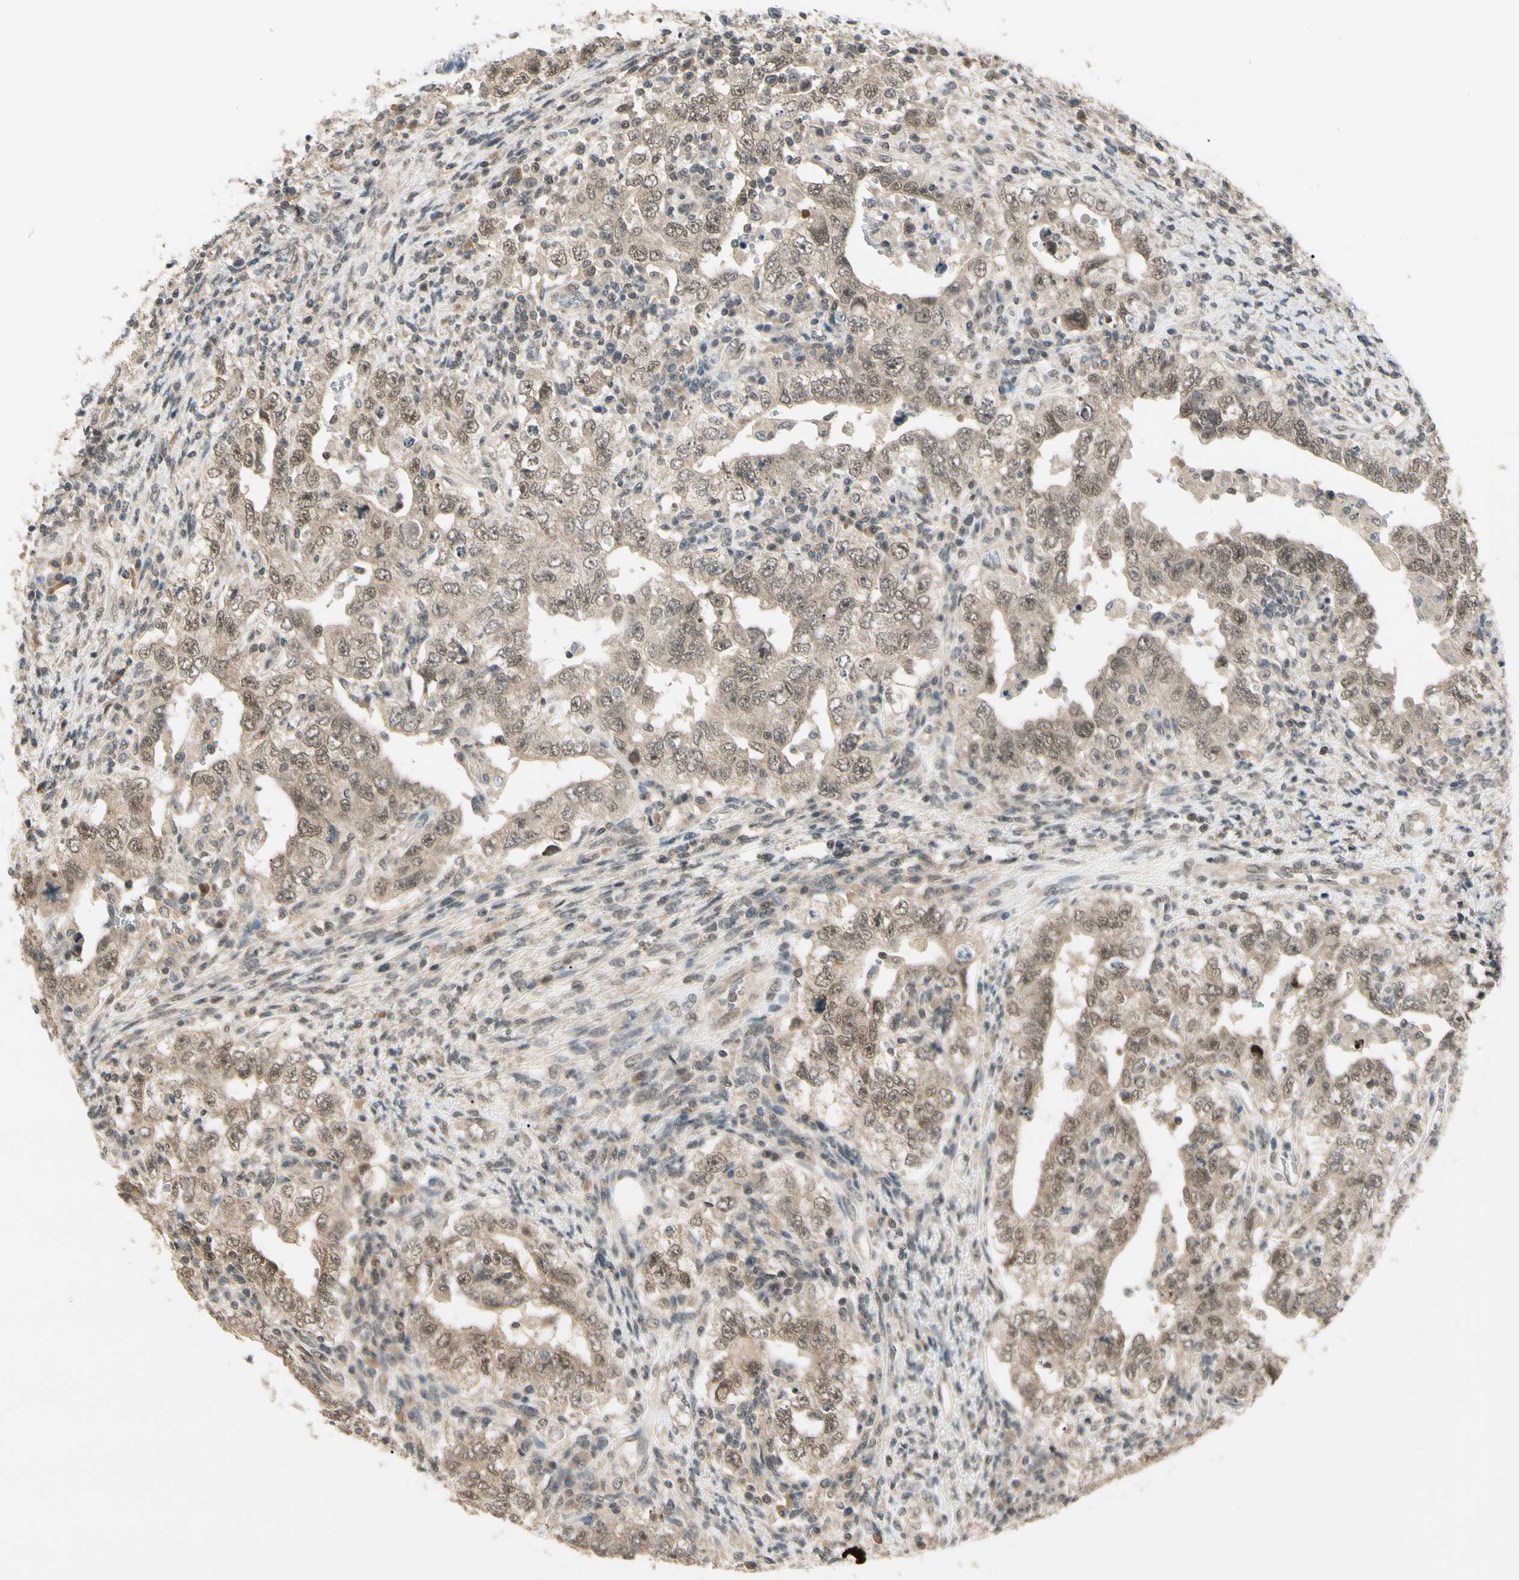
{"staining": {"intensity": "weak", "quantity": ">75%", "location": "cytoplasmic/membranous,nuclear"}, "tissue": "testis cancer", "cell_type": "Tumor cells", "image_type": "cancer", "snomed": [{"axis": "morphology", "description": "Carcinoma, Embryonal, NOS"}, {"axis": "topography", "description": "Testis"}], "caption": "Brown immunohistochemical staining in human embryonal carcinoma (testis) shows weak cytoplasmic/membranous and nuclear expression in approximately >75% of tumor cells.", "gene": "ZSCAN12", "patient": {"sex": "male", "age": 26}}